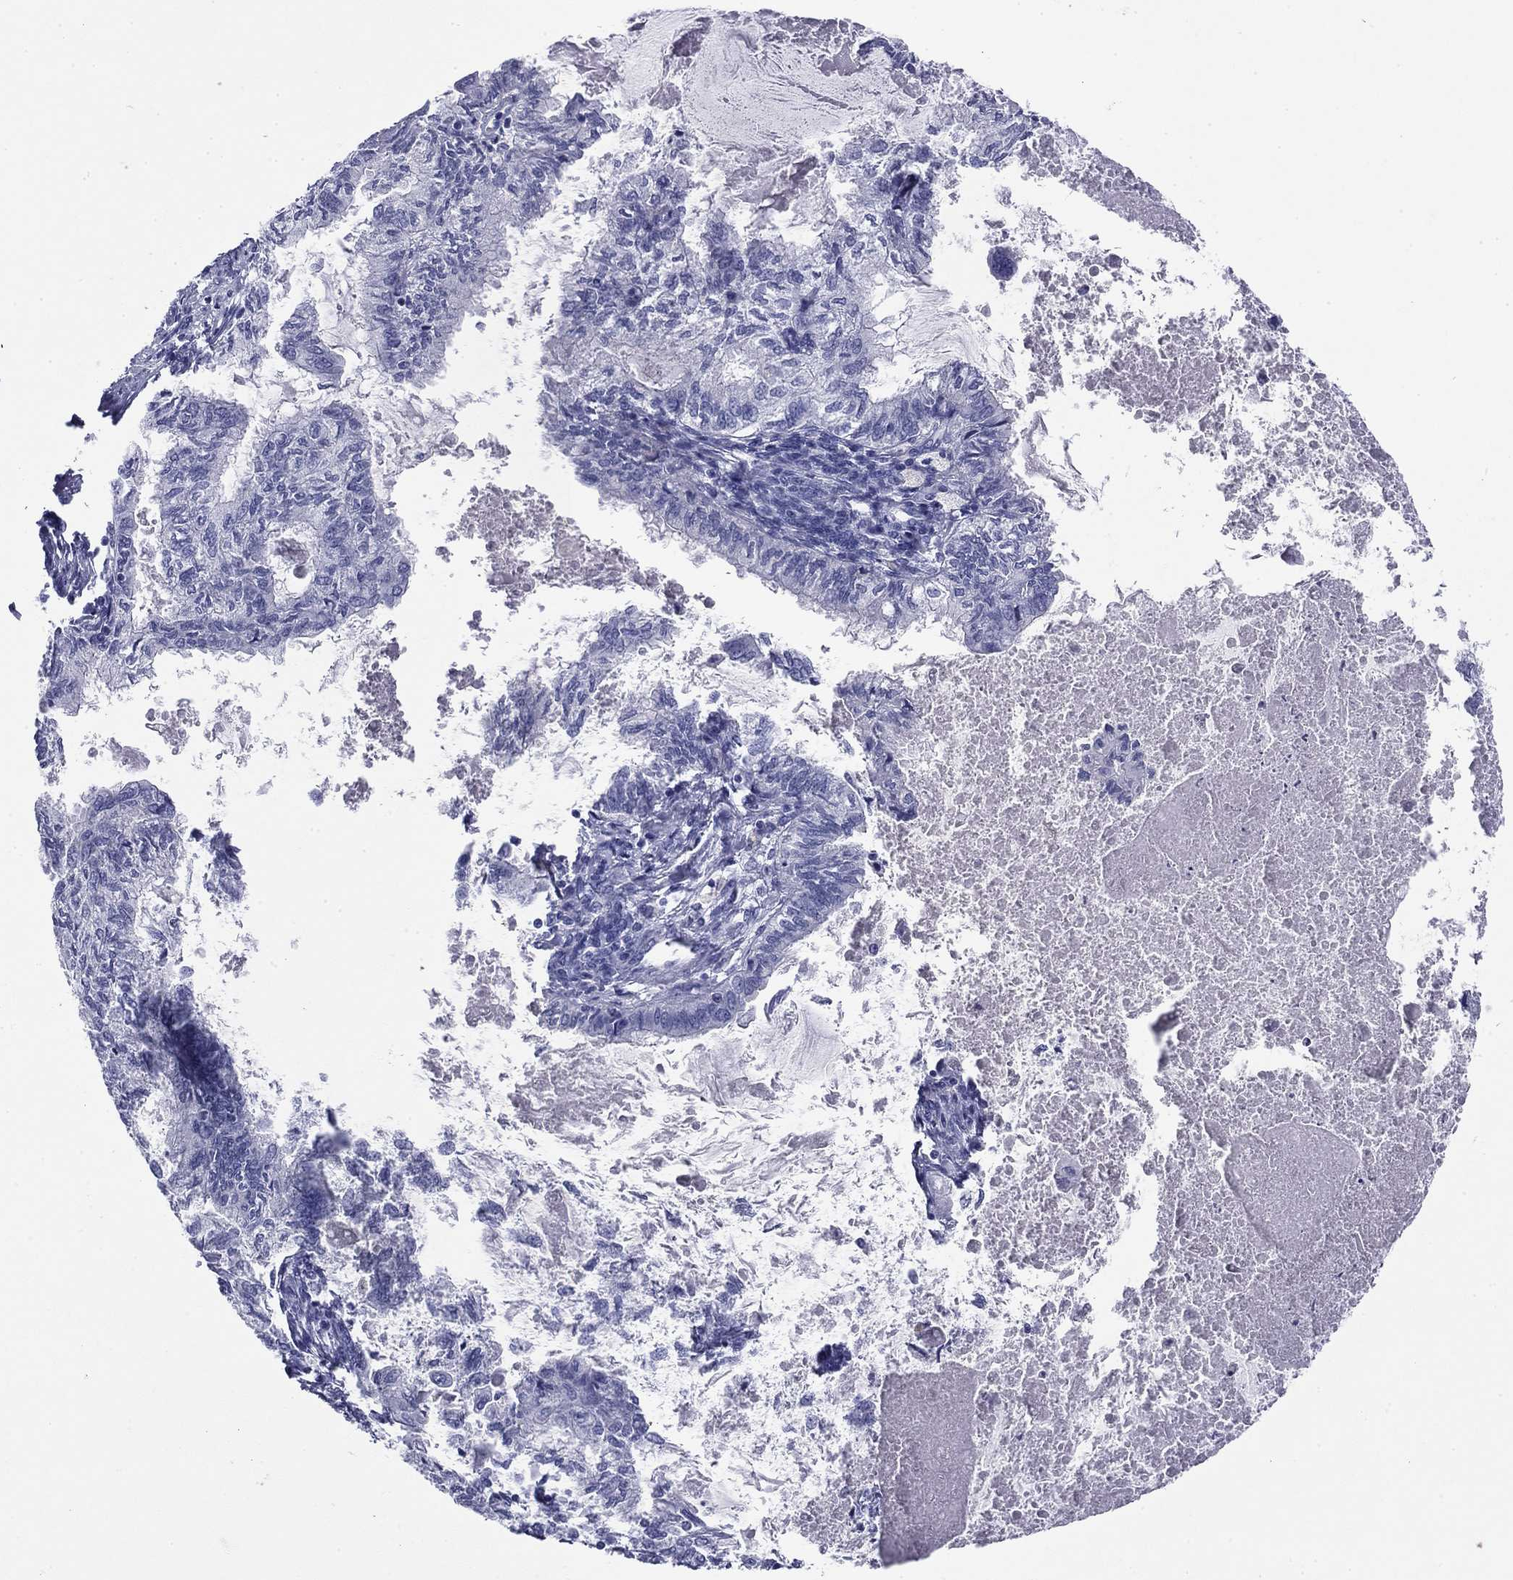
{"staining": {"intensity": "negative", "quantity": "none", "location": "none"}, "tissue": "endometrial cancer", "cell_type": "Tumor cells", "image_type": "cancer", "snomed": [{"axis": "morphology", "description": "Adenocarcinoma, NOS"}, {"axis": "topography", "description": "Endometrium"}], "caption": "DAB immunohistochemical staining of adenocarcinoma (endometrial) displays no significant positivity in tumor cells.", "gene": "ABCC2", "patient": {"sex": "female", "age": 86}}